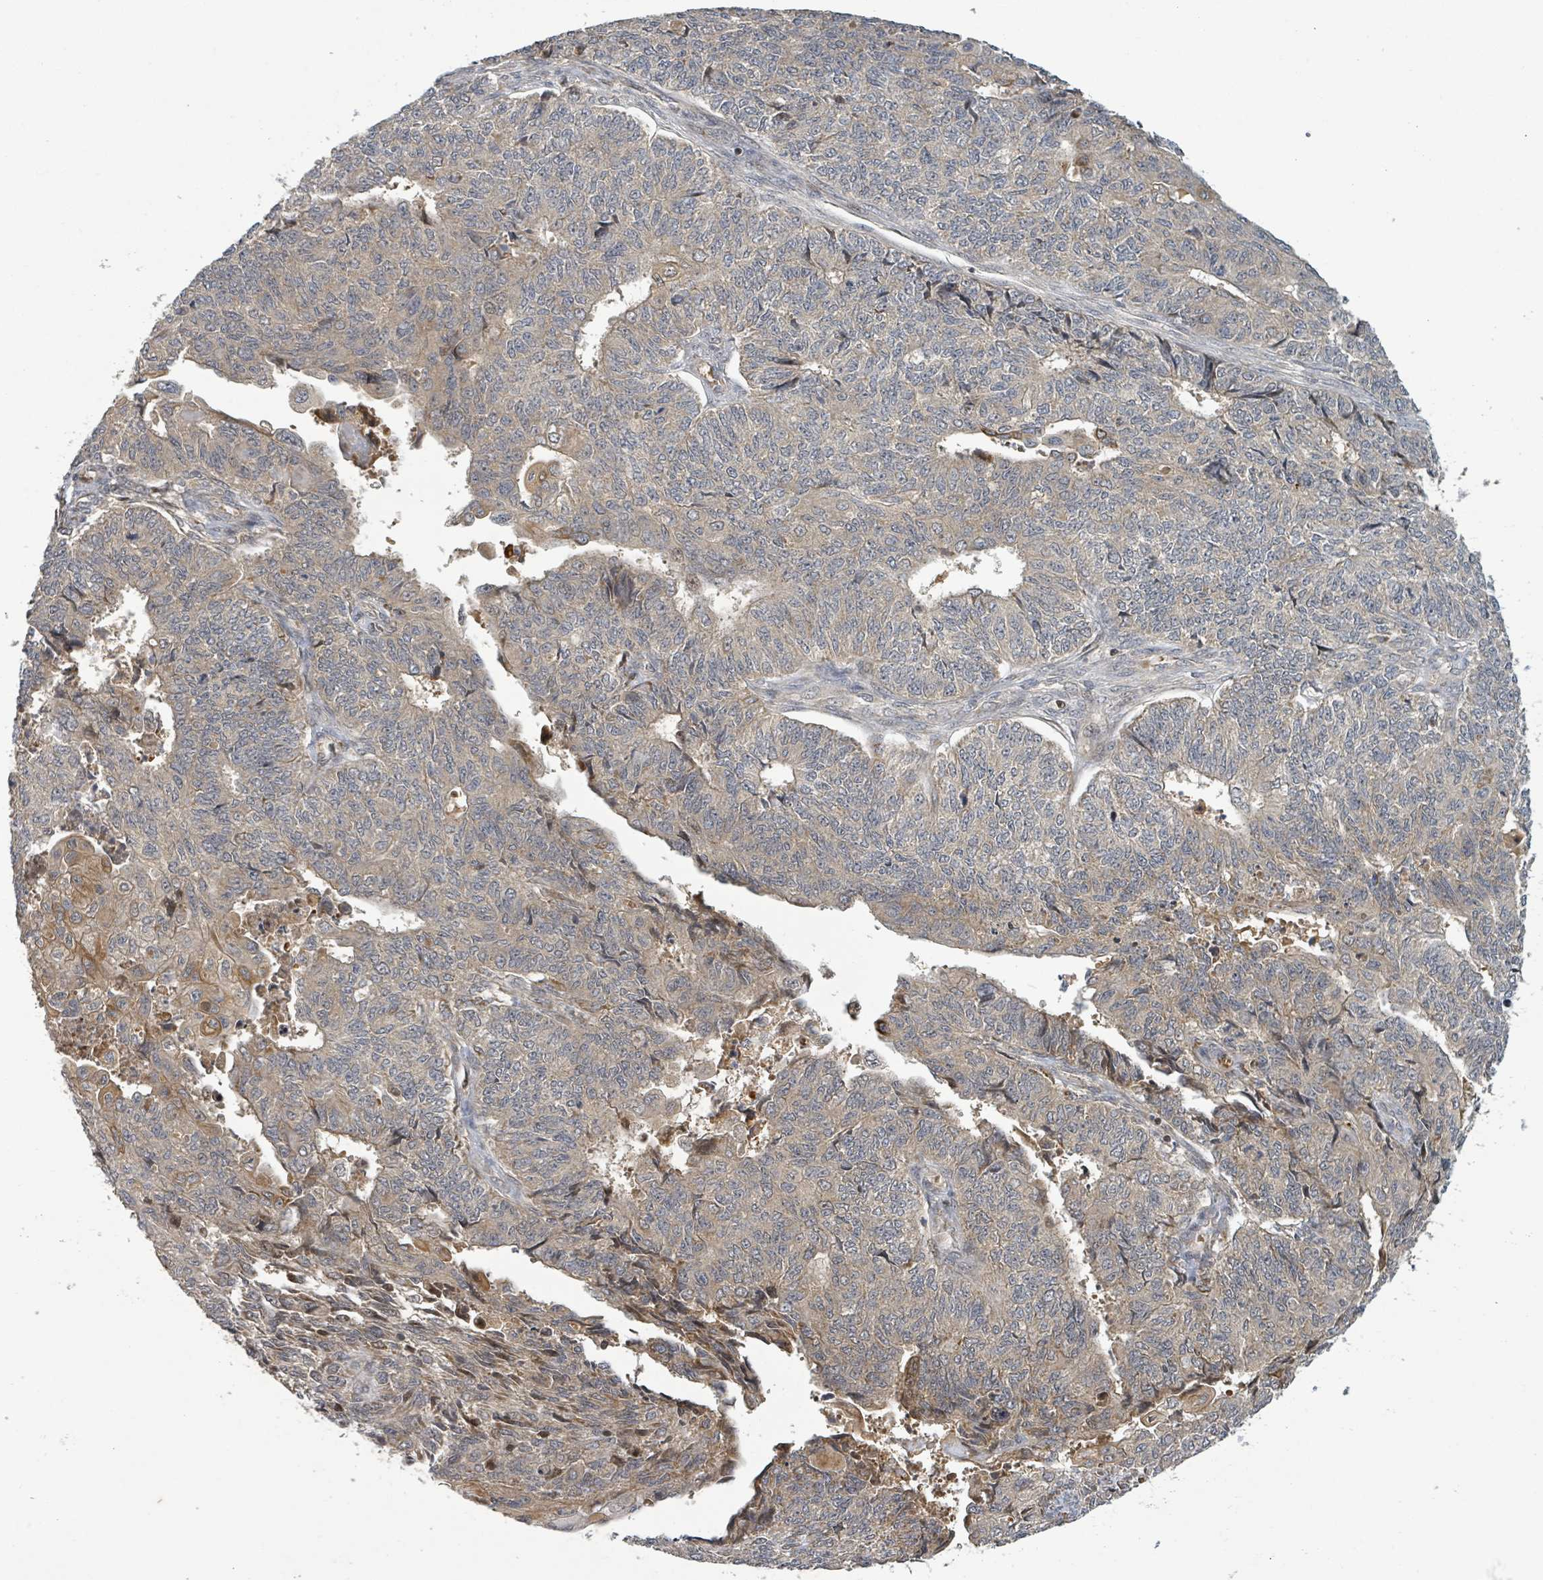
{"staining": {"intensity": "weak", "quantity": "<25%", "location": "cytoplasmic/membranous,nuclear"}, "tissue": "endometrial cancer", "cell_type": "Tumor cells", "image_type": "cancer", "snomed": [{"axis": "morphology", "description": "Adenocarcinoma, NOS"}, {"axis": "topography", "description": "Endometrium"}], "caption": "Adenocarcinoma (endometrial) stained for a protein using IHC reveals no staining tumor cells.", "gene": "ITGA11", "patient": {"sex": "female", "age": 32}}